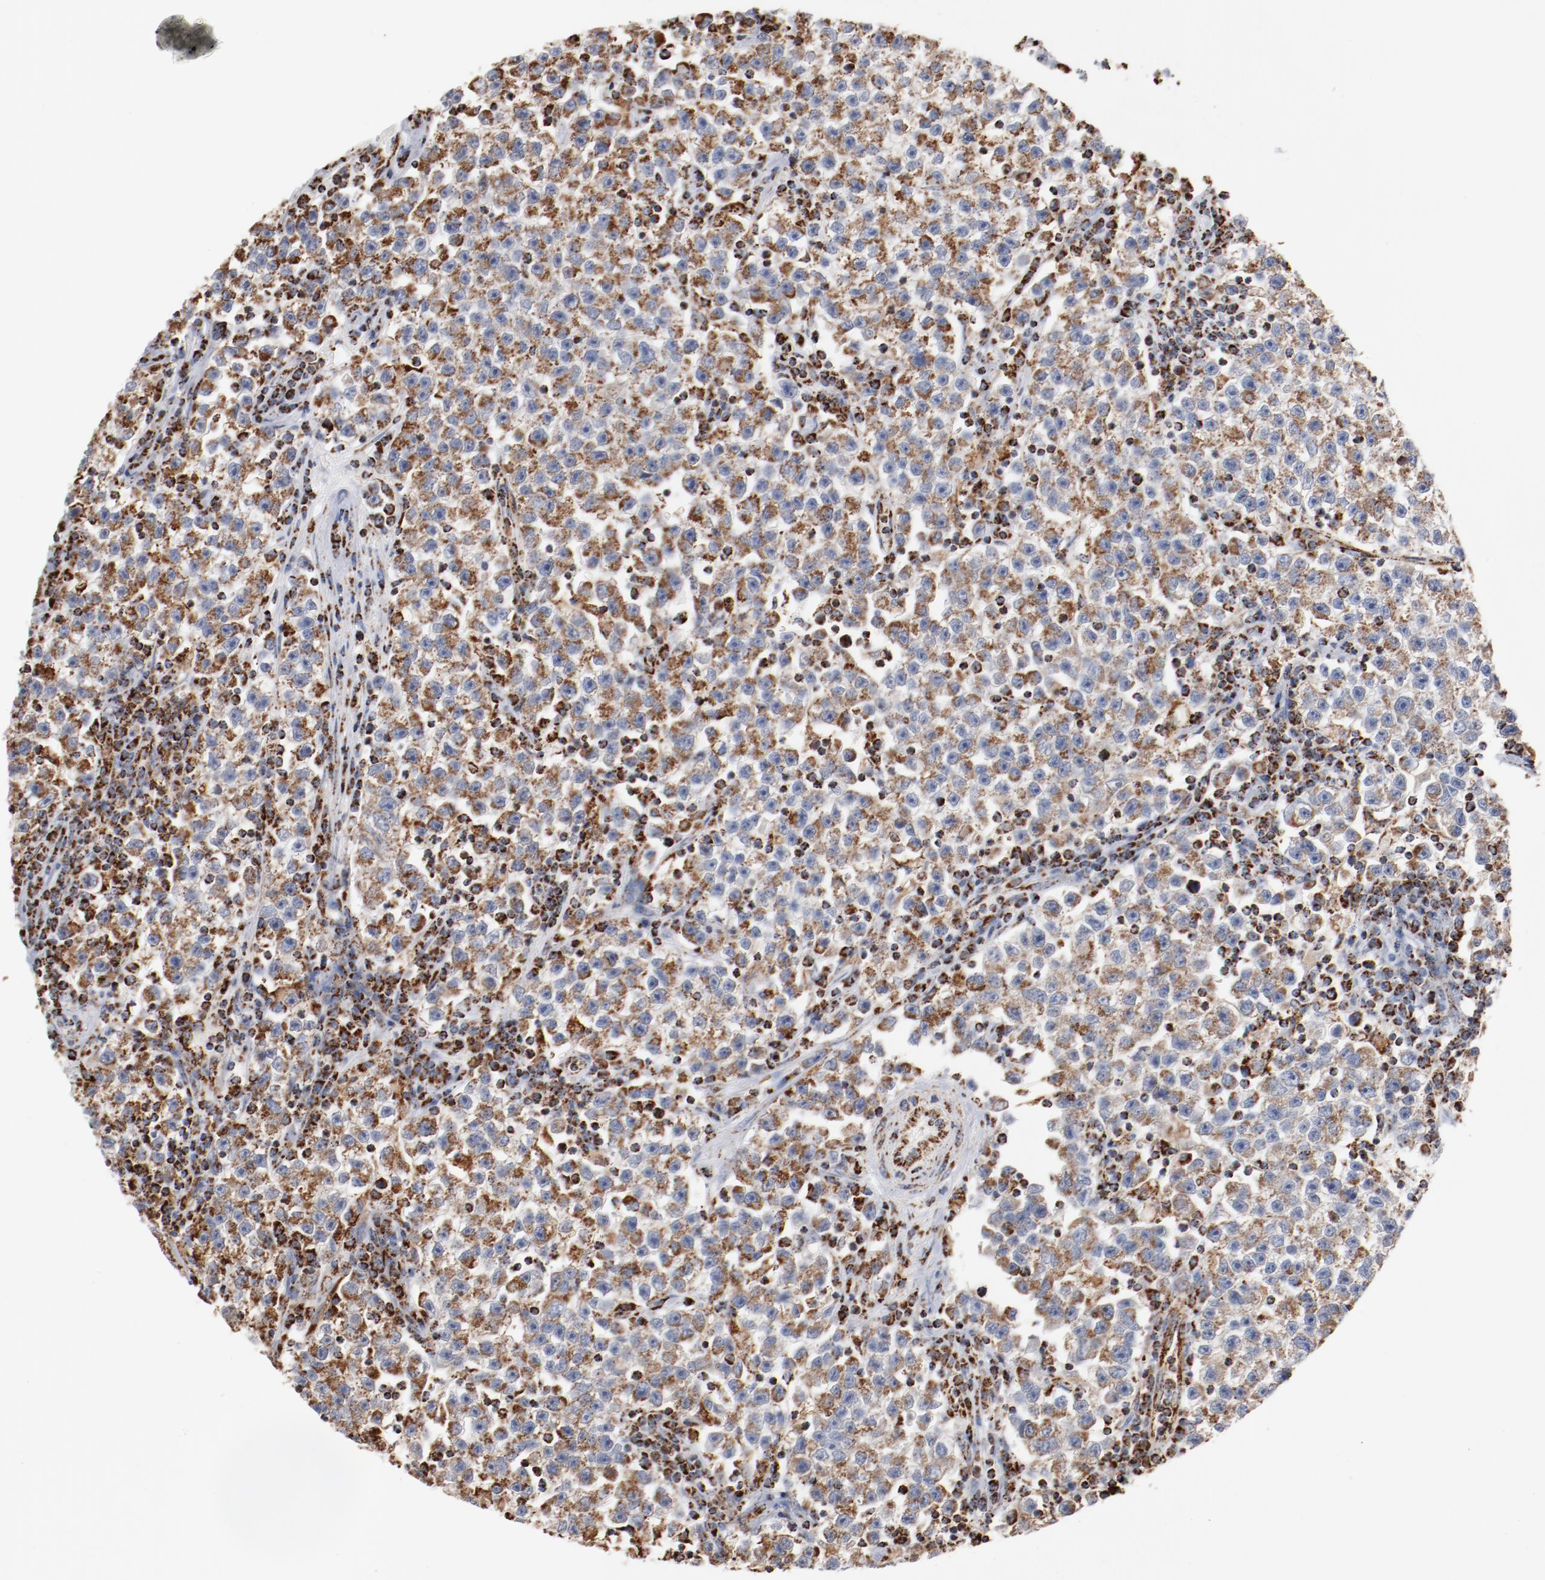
{"staining": {"intensity": "moderate", "quantity": ">75%", "location": "cytoplasmic/membranous"}, "tissue": "testis cancer", "cell_type": "Tumor cells", "image_type": "cancer", "snomed": [{"axis": "morphology", "description": "Seminoma, NOS"}, {"axis": "topography", "description": "Testis"}], "caption": "Immunohistochemical staining of testis cancer reveals medium levels of moderate cytoplasmic/membranous staining in about >75% of tumor cells.", "gene": "NDUFS4", "patient": {"sex": "male", "age": 22}}